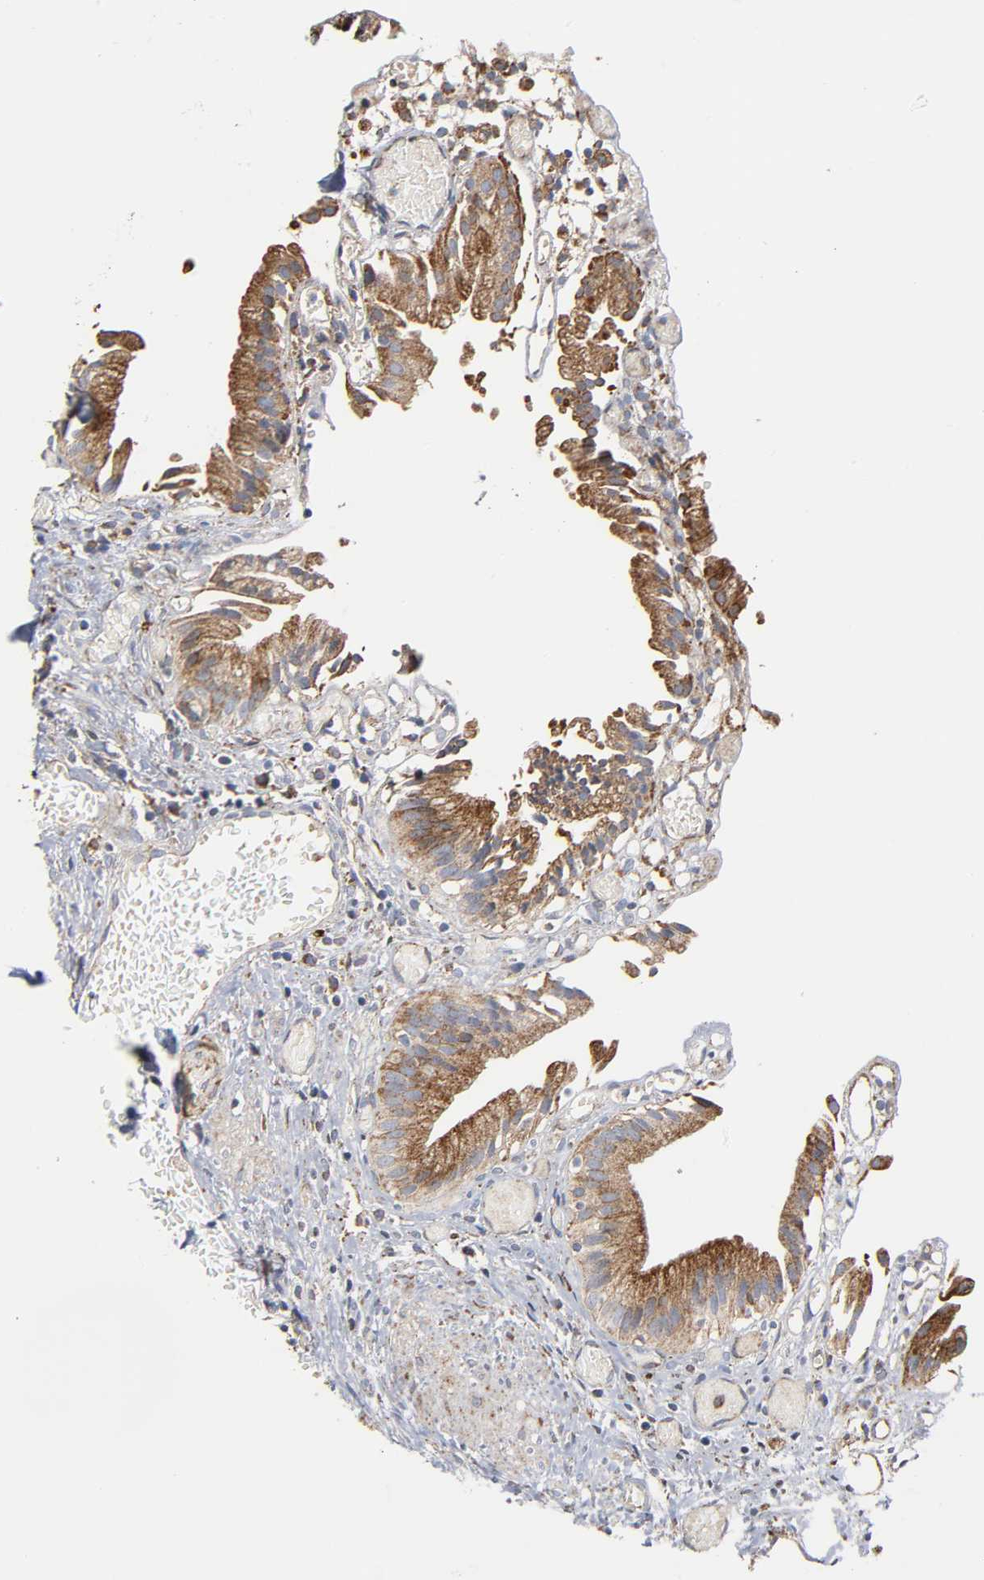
{"staining": {"intensity": "moderate", "quantity": ">75%", "location": "cytoplasmic/membranous"}, "tissue": "gallbladder", "cell_type": "Glandular cells", "image_type": "normal", "snomed": [{"axis": "morphology", "description": "Normal tissue, NOS"}, {"axis": "topography", "description": "Gallbladder"}], "caption": "Protein expression by IHC exhibits moderate cytoplasmic/membranous expression in about >75% of glandular cells in benign gallbladder. The protein is shown in brown color, while the nuclei are stained blue.", "gene": "MAP3K1", "patient": {"sex": "male", "age": 65}}